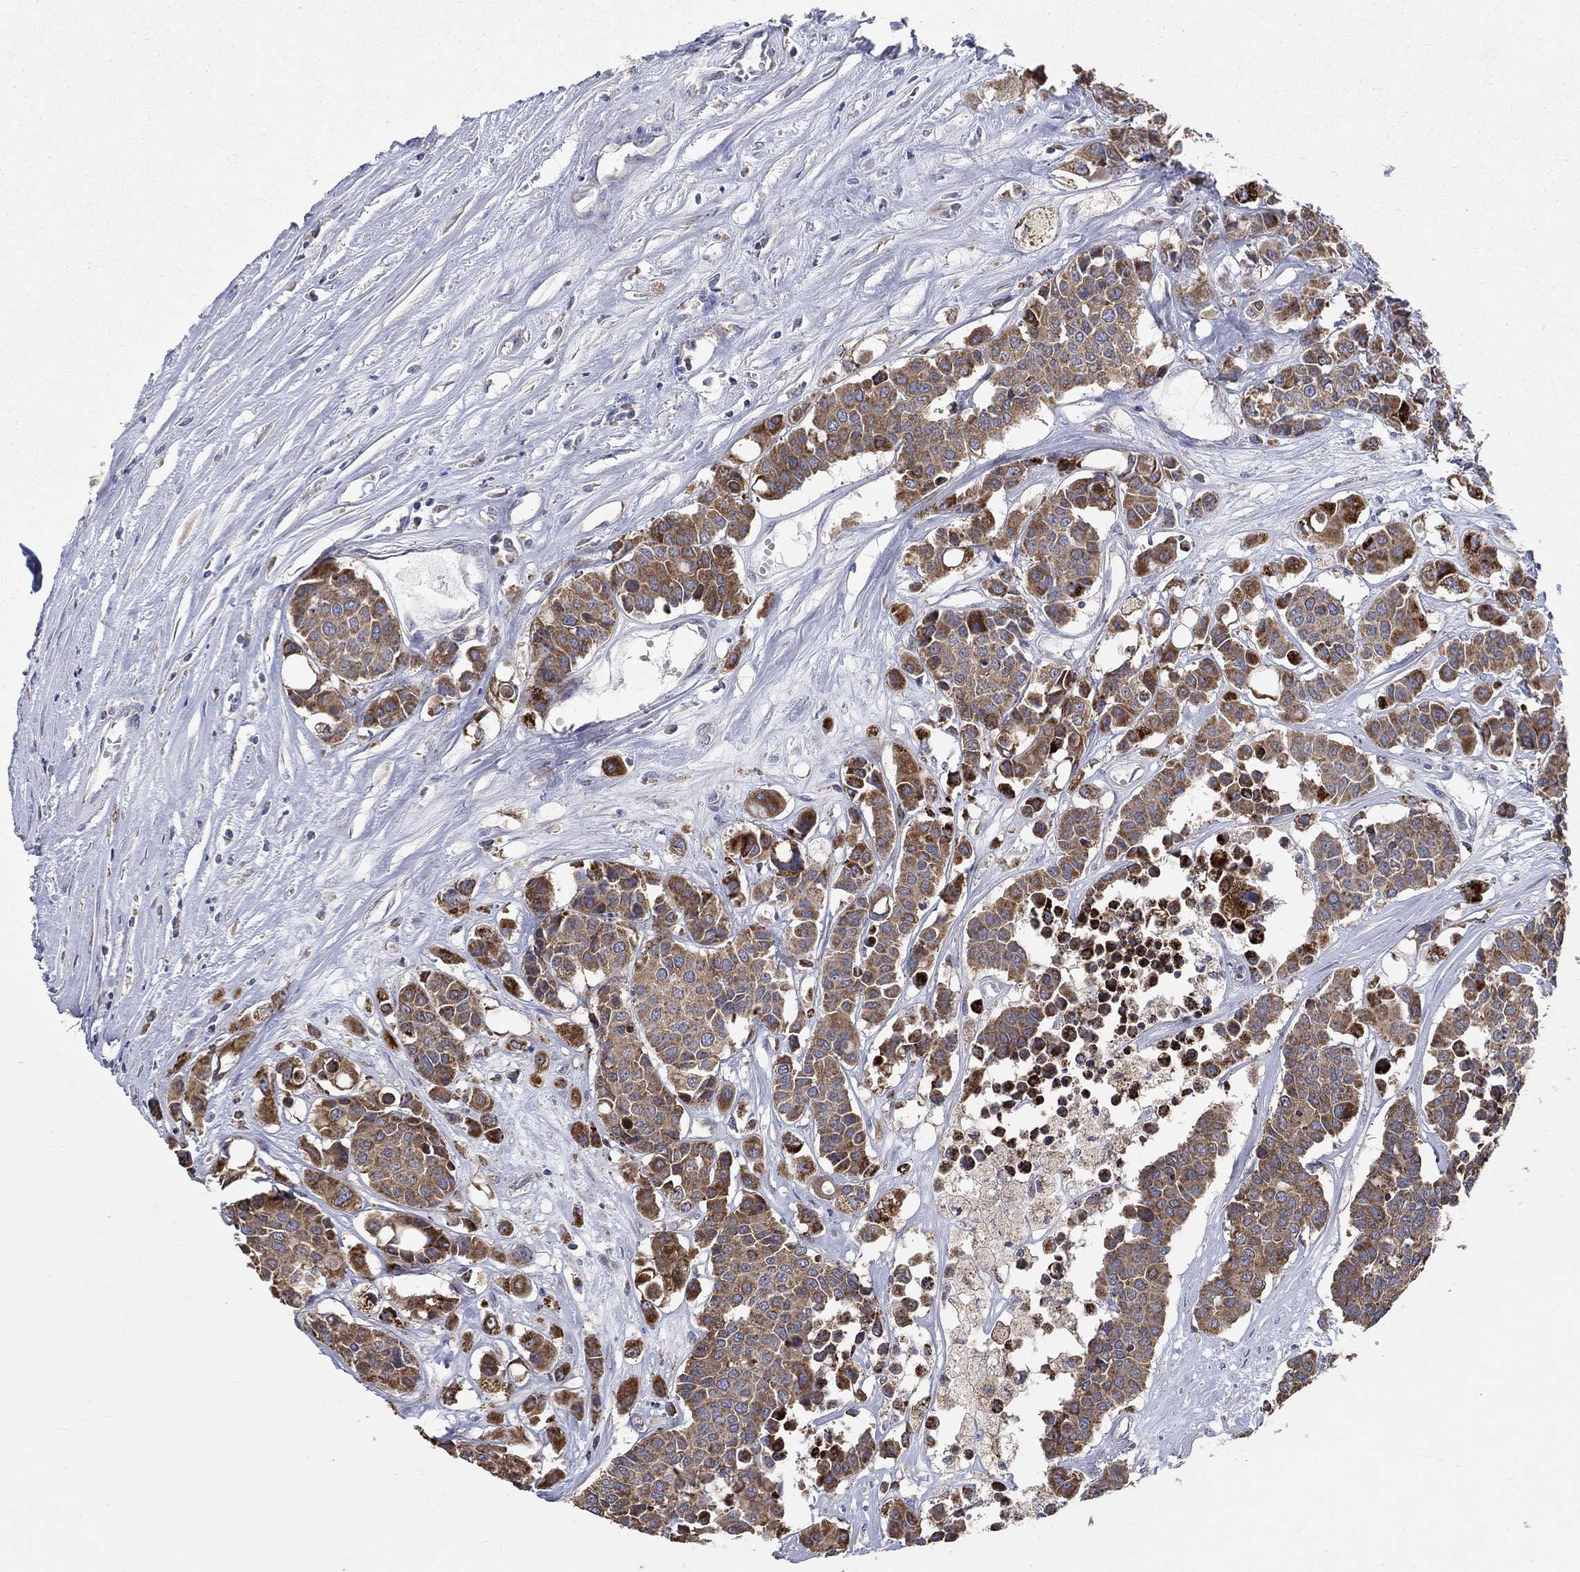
{"staining": {"intensity": "moderate", "quantity": ">75%", "location": "cytoplasmic/membranous"}, "tissue": "carcinoid", "cell_type": "Tumor cells", "image_type": "cancer", "snomed": [{"axis": "morphology", "description": "Carcinoid, malignant, NOS"}, {"axis": "topography", "description": "Colon"}], "caption": "Human carcinoid stained with a protein marker demonstrates moderate staining in tumor cells.", "gene": "UGT8", "patient": {"sex": "male", "age": 81}}